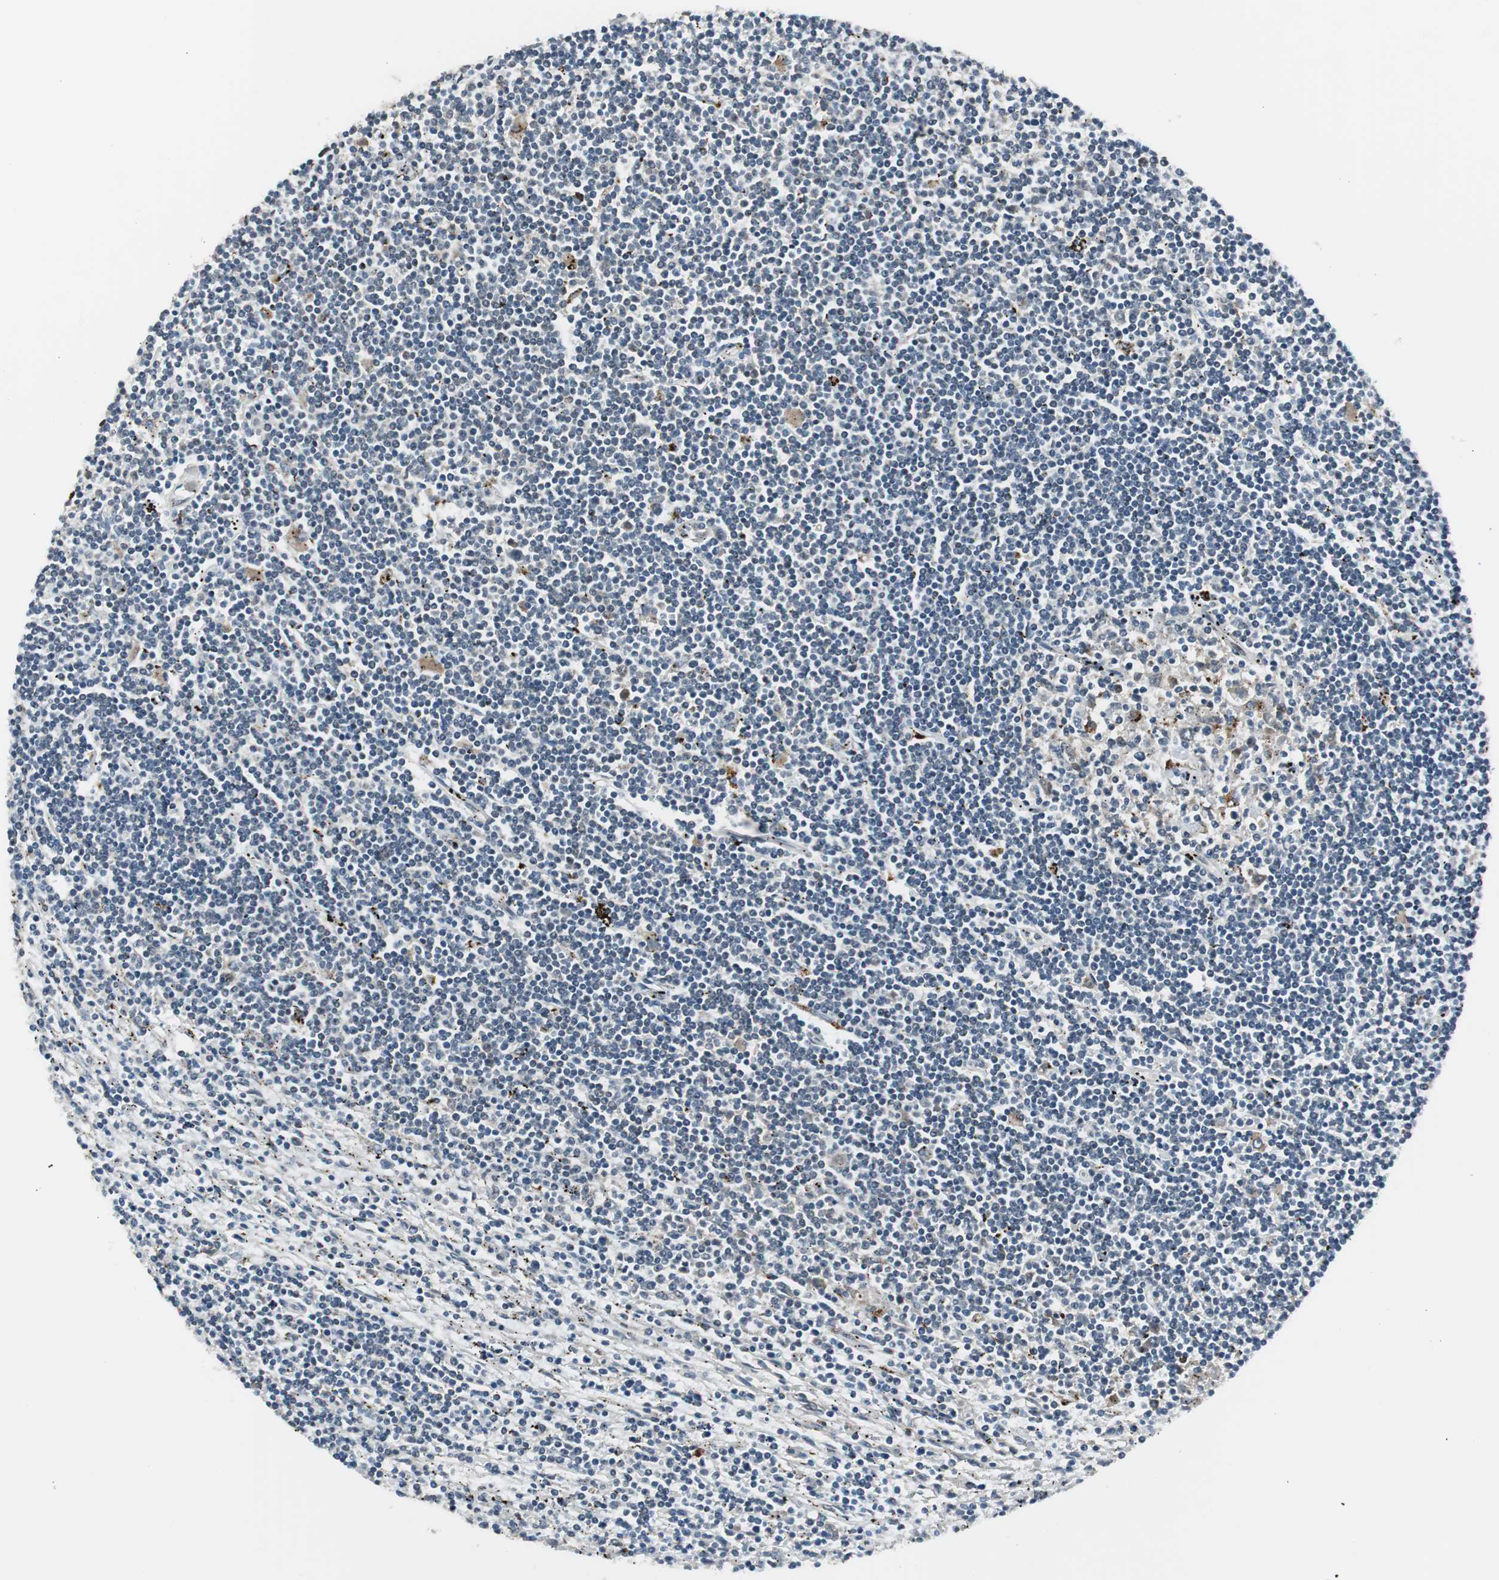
{"staining": {"intensity": "moderate", "quantity": "<25%", "location": "cytoplasmic/membranous"}, "tissue": "lymphoma", "cell_type": "Tumor cells", "image_type": "cancer", "snomed": [{"axis": "morphology", "description": "Malignant lymphoma, non-Hodgkin's type, Low grade"}, {"axis": "topography", "description": "Spleen"}], "caption": "A brown stain labels moderate cytoplasmic/membranous positivity of a protein in lymphoma tumor cells. (DAB (3,3'-diaminobenzidine) IHC with brightfield microscopy, high magnification).", "gene": "BOLA1", "patient": {"sex": "male", "age": 76}}